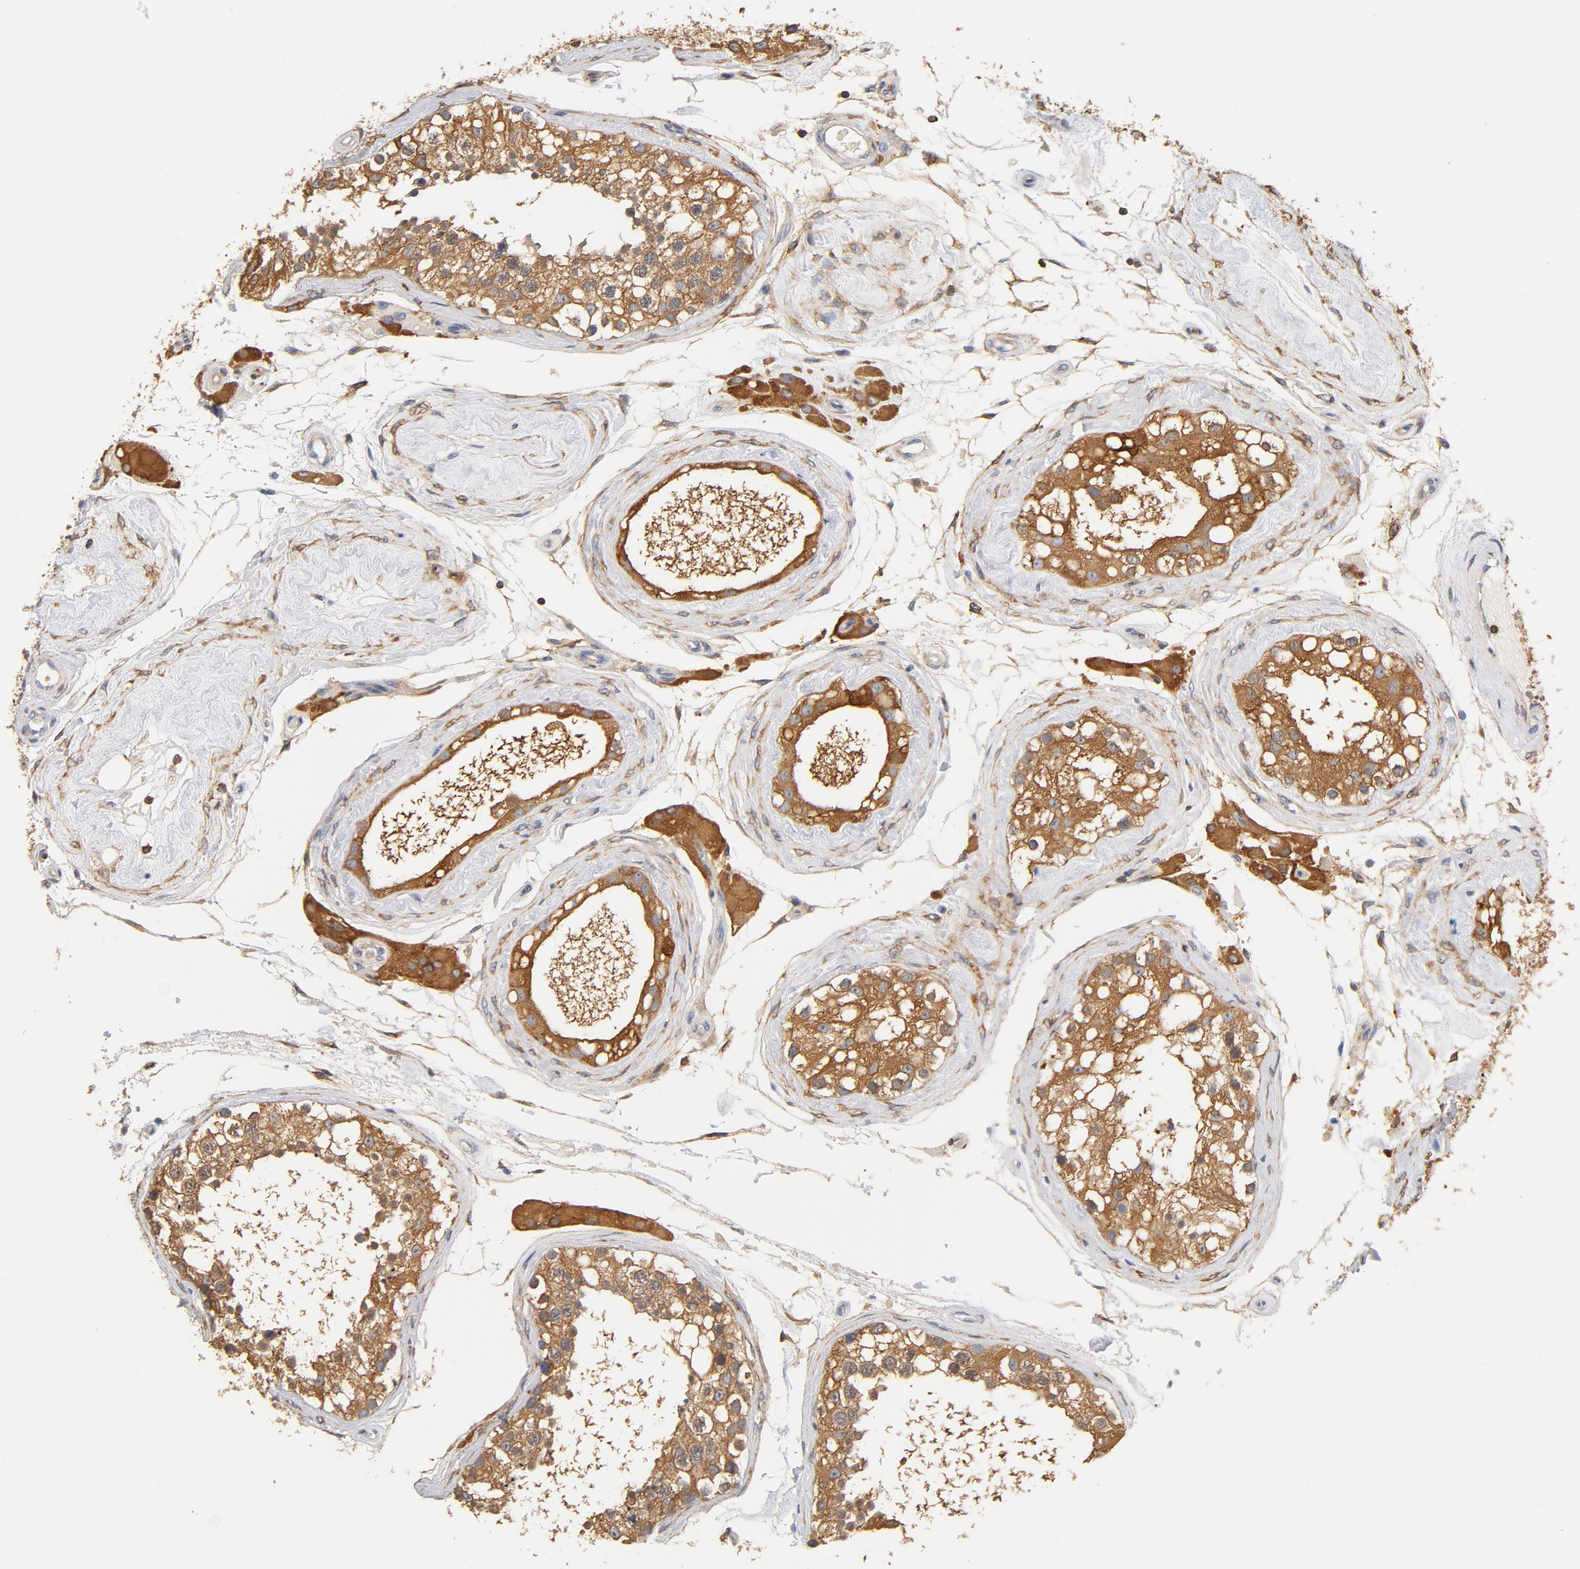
{"staining": {"intensity": "strong", "quantity": ">75%", "location": "cytoplasmic/membranous"}, "tissue": "testis", "cell_type": "Cells in seminiferous ducts", "image_type": "normal", "snomed": [{"axis": "morphology", "description": "Normal tissue, NOS"}, {"axis": "topography", "description": "Testis"}], "caption": "IHC micrograph of normal testis stained for a protein (brown), which reveals high levels of strong cytoplasmic/membranous staining in about >75% of cells in seminiferous ducts.", "gene": "EZR", "patient": {"sex": "male", "age": 68}}